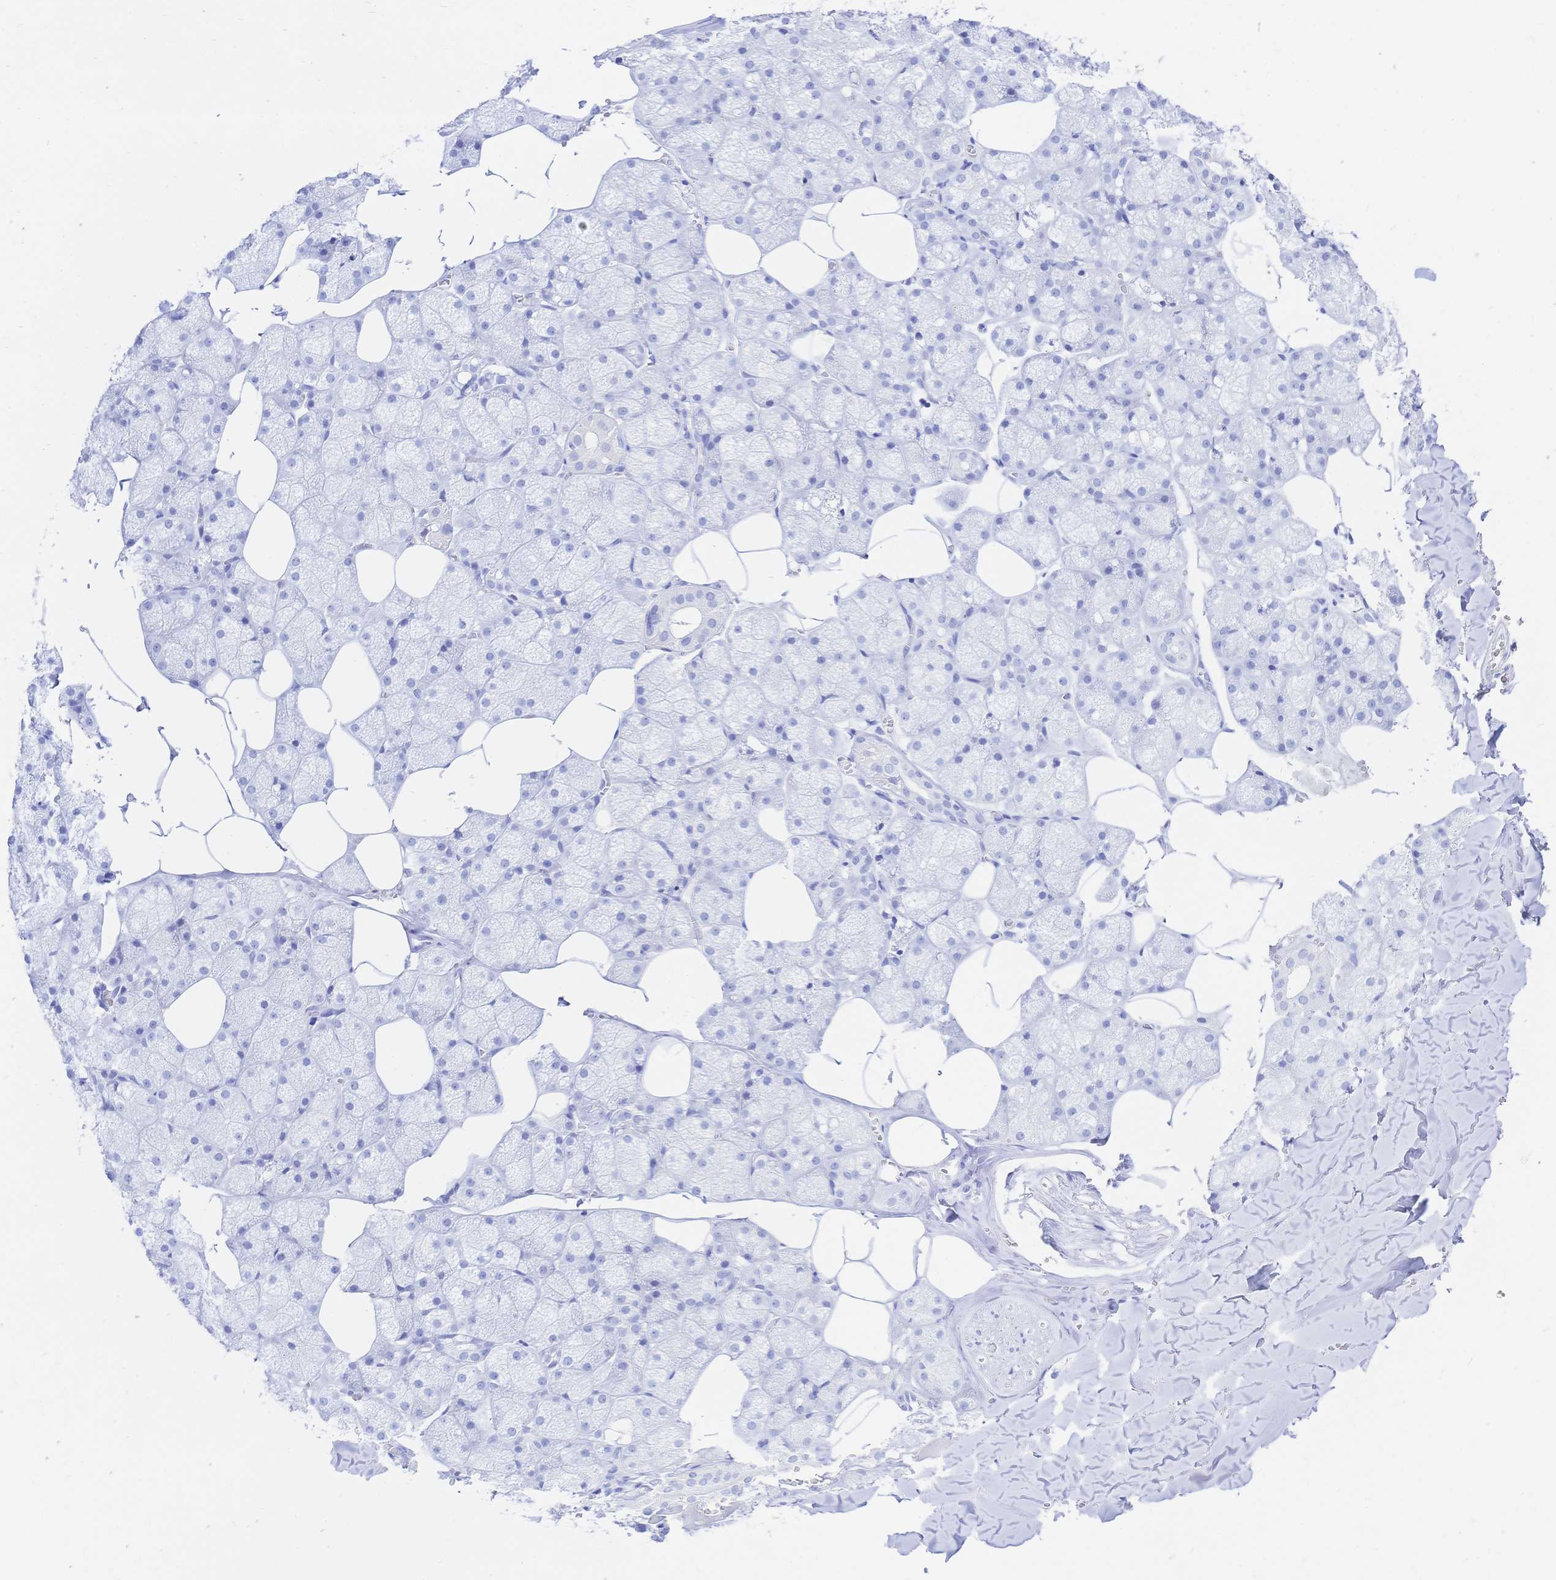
{"staining": {"intensity": "negative", "quantity": "none", "location": "none"}, "tissue": "salivary gland", "cell_type": "Glandular cells", "image_type": "normal", "snomed": [{"axis": "morphology", "description": "Normal tissue, NOS"}, {"axis": "topography", "description": "Salivary gland"}, {"axis": "topography", "description": "Peripheral nerve tissue"}], "caption": "This is an immunohistochemistry (IHC) image of normal salivary gland. There is no expression in glandular cells.", "gene": "UMOD", "patient": {"sex": "male", "age": 38}}